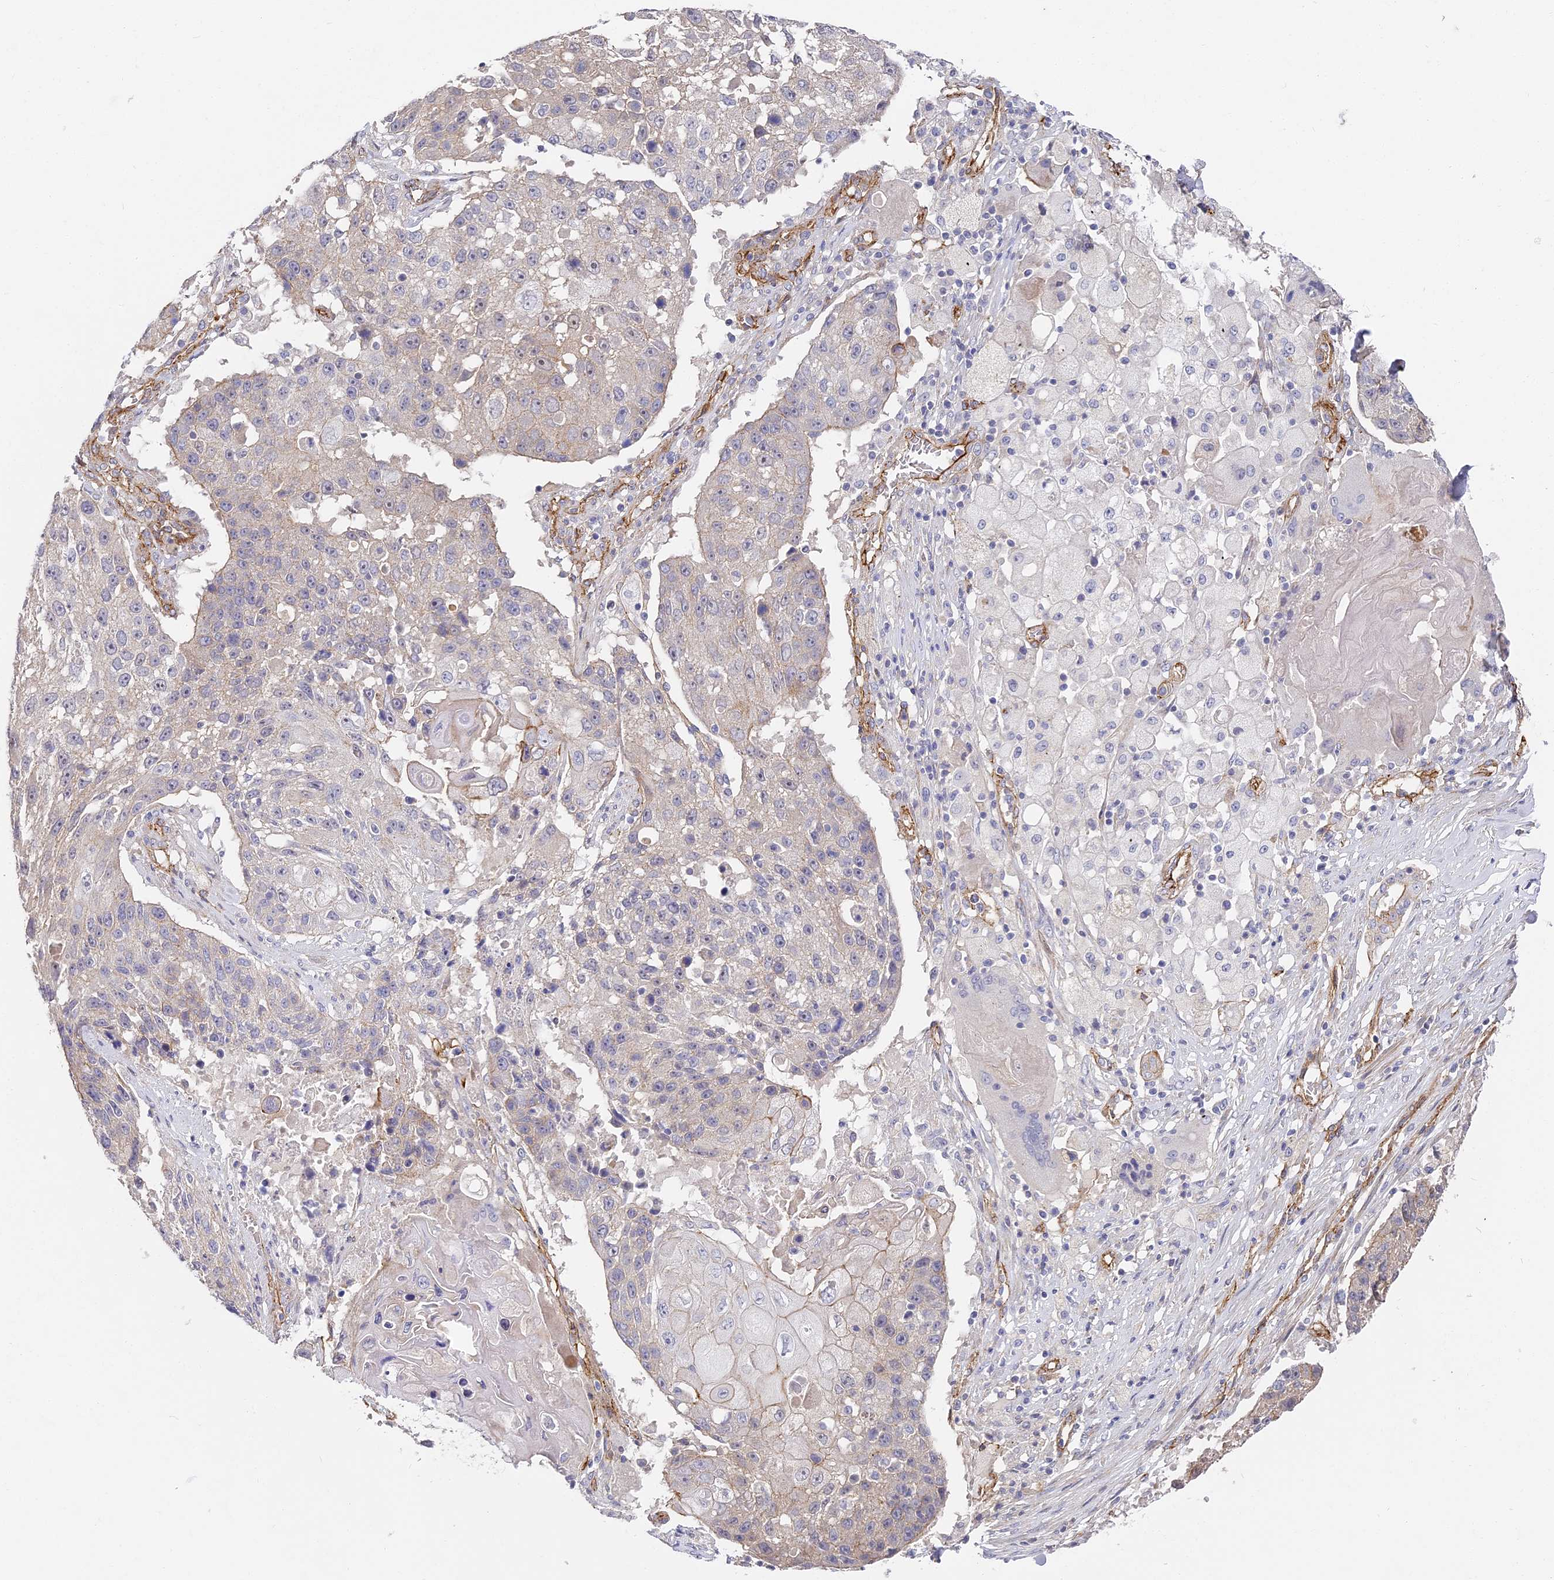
{"staining": {"intensity": "negative", "quantity": "none", "location": "none"}, "tissue": "lung cancer", "cell_type": "Tumor cells", "image_type": "cancer", "snomed": [{"axis": "morphology", "description": "Squamous cell carcinoma, NOS"}, {"axis": "topography", "description": "Lung"}], "caption": "High power microscopy image of an immunohistochemistry (IHC) photomicrograph of lung cancer, revealing no significant positivity in tumor cells.", "gene": "CCDC30", "patient": {"sex": "male", "age": 61}}